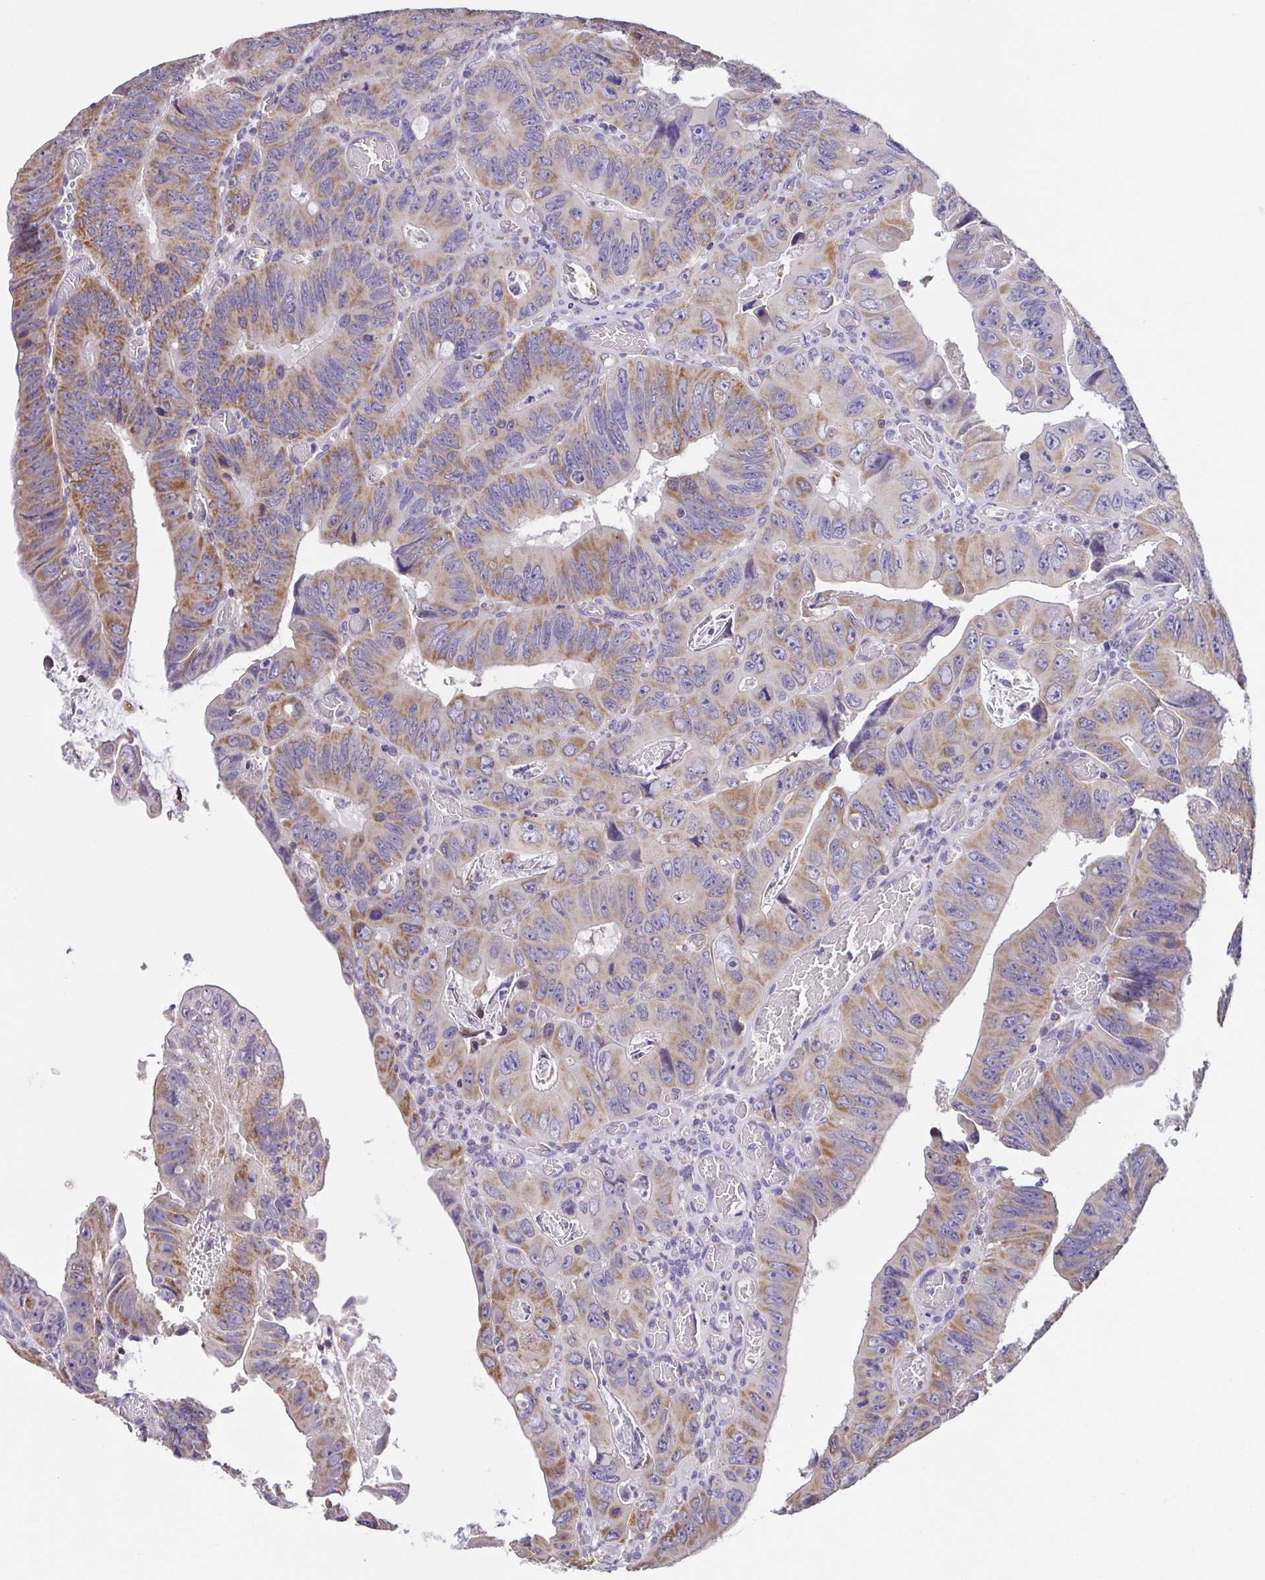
{"staining": {"intensity": "moderate", "quantity": ">75%", "location": "cytoplasmic/membranous"}, "tissue": "colorectal cancer", "cell_type": "Tumor cells", "image_type": "cancer", "snomed": [{"axis": "morphology", "description": "Adenocarcinoma, NOS"}, {"axis": "topography", "description": "Colon"}], "caption": "Colorectal adenocarcinoma stained with a protein marker exhibits moderate staining in tumor cells.", "gene": "GINM1", "patient": {"sex": "female", "age": 84}}